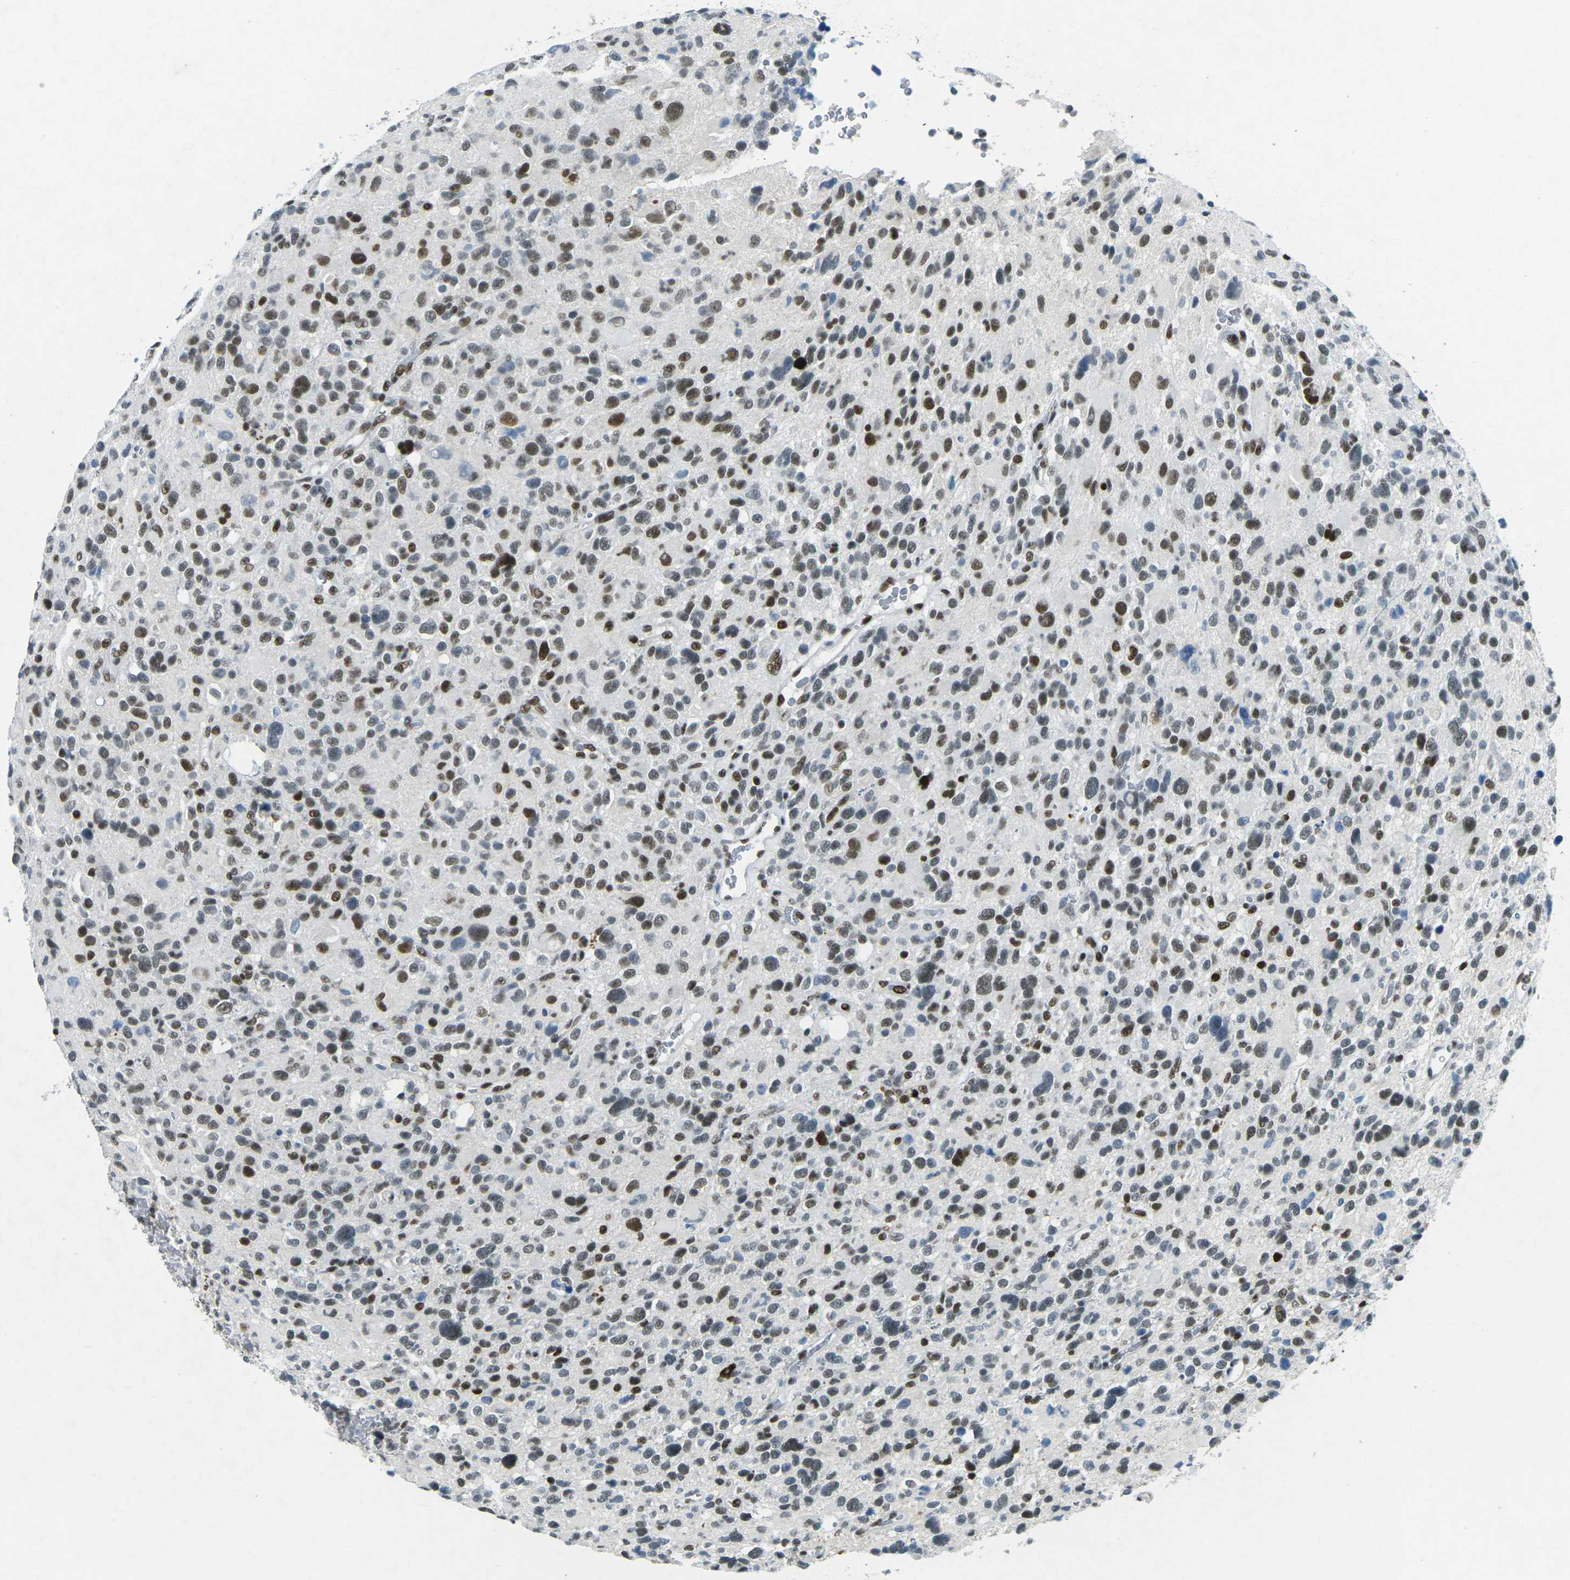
{"staining": {"intensity": "moderate", "quantity": ">75%", "location": "nuclear"}, "tissue": "glioma", "cell_type": "Tumor cells", "image_type": "cancer", "snomed": [{"axis": "morphology", "description": "Glioma, malignant, High grade"}, {"axis": "topography", "description": "Brain"}], "caption": "Protein staining of glioma tissue reveals moderate nuclear positivity in approximately >75% of tumor cells.", "gene": "RB1", "patient": {"sex": "male", "age": 48}}